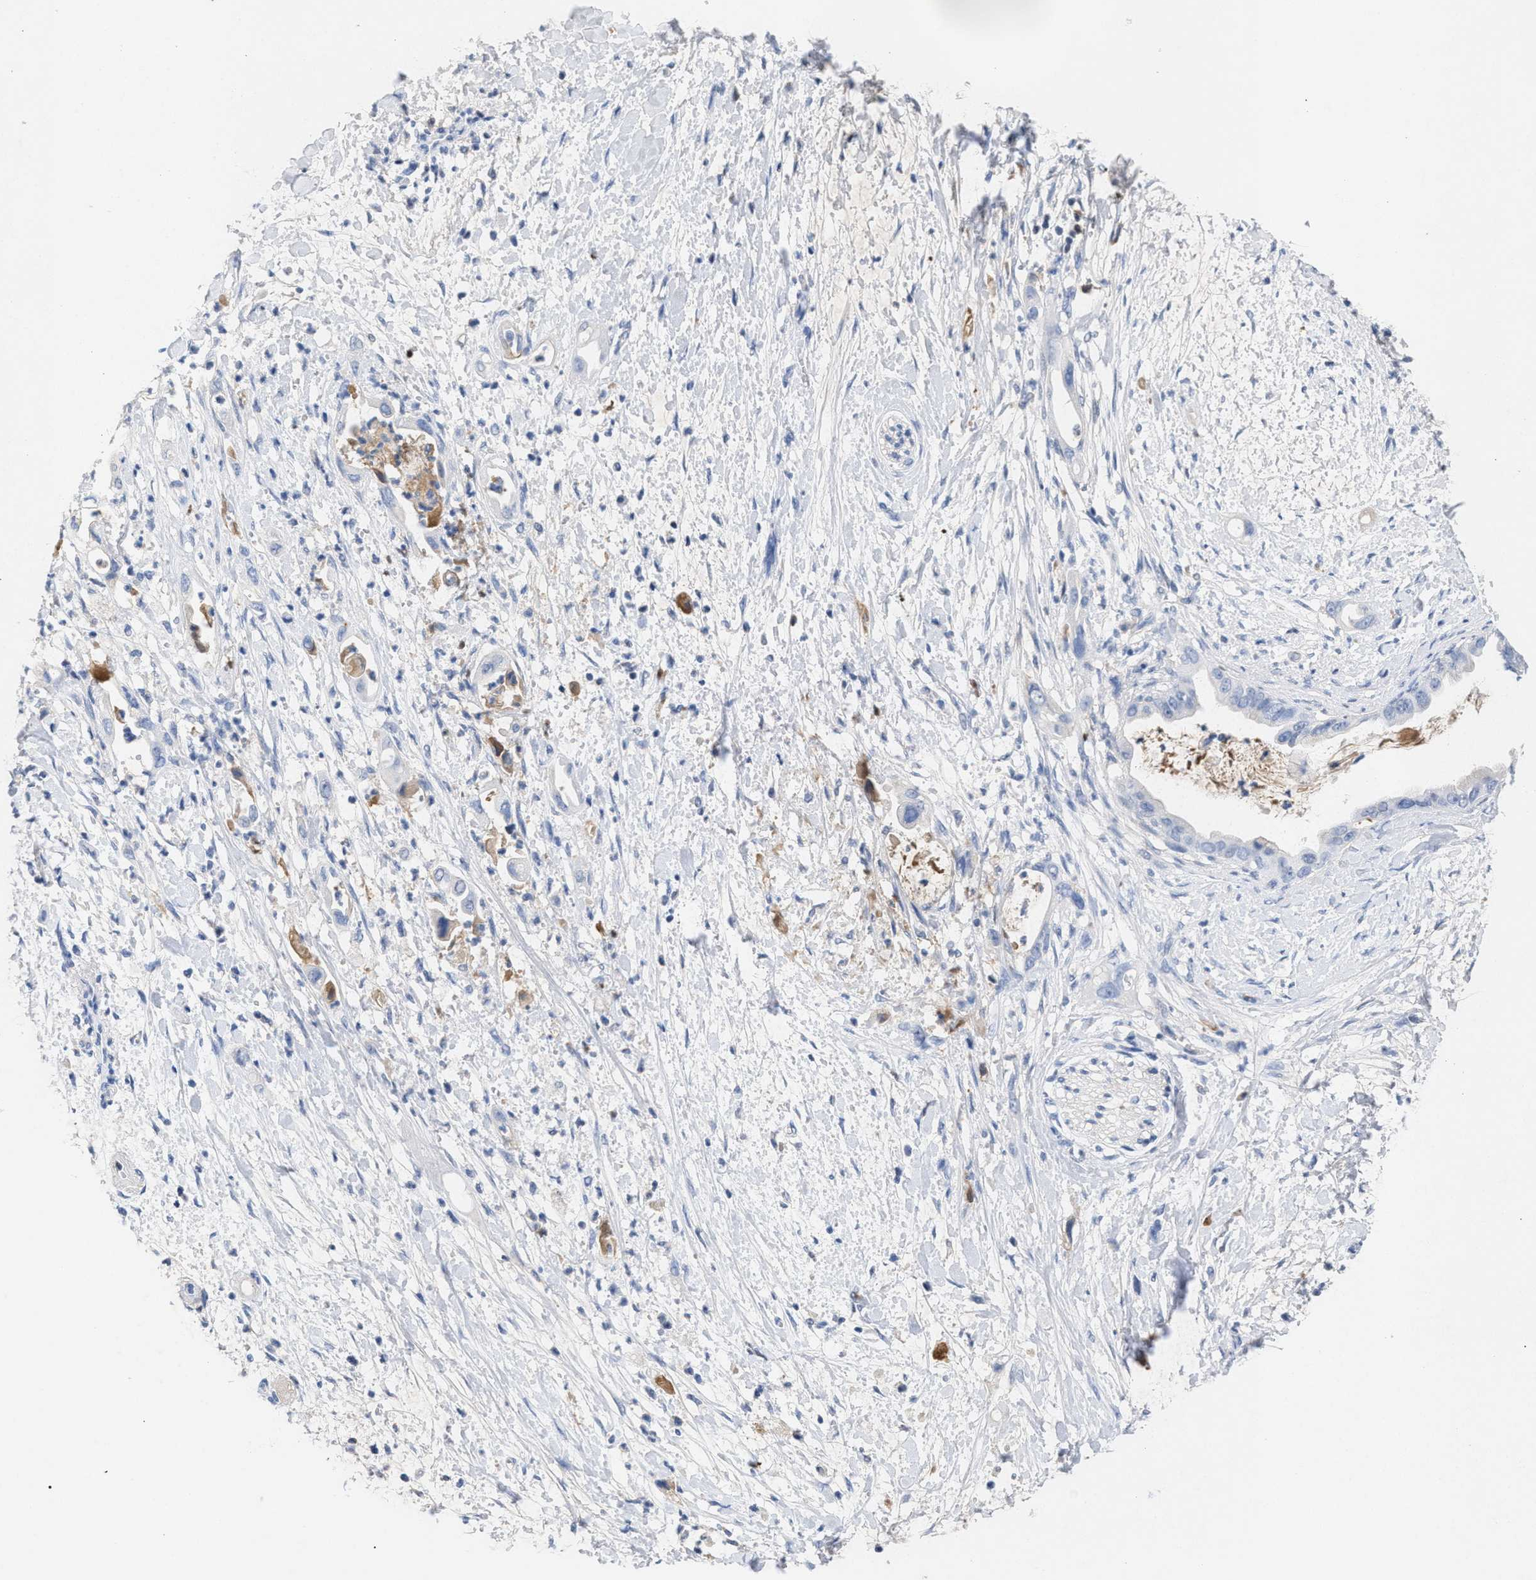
{"staining": {"intensity": "negative", "quantity": "none", "location": "none"}, "tissue": "pancreatic cancer", "cell_type": "Tumor cells", "image_type": "cancer", "snomed": [{"axis": "morphology", "description": "Adenocarcinoma, NOS"}, {"axis": "topography", "description": "Pancreas"}], "caption": "This is an immunohistochemistry photomicrograph of human pancreatic adenocarcinoma. There is no expression in tumor cells.", "gene": "APOH", "patient": {"sex": "male", "age": 55}}